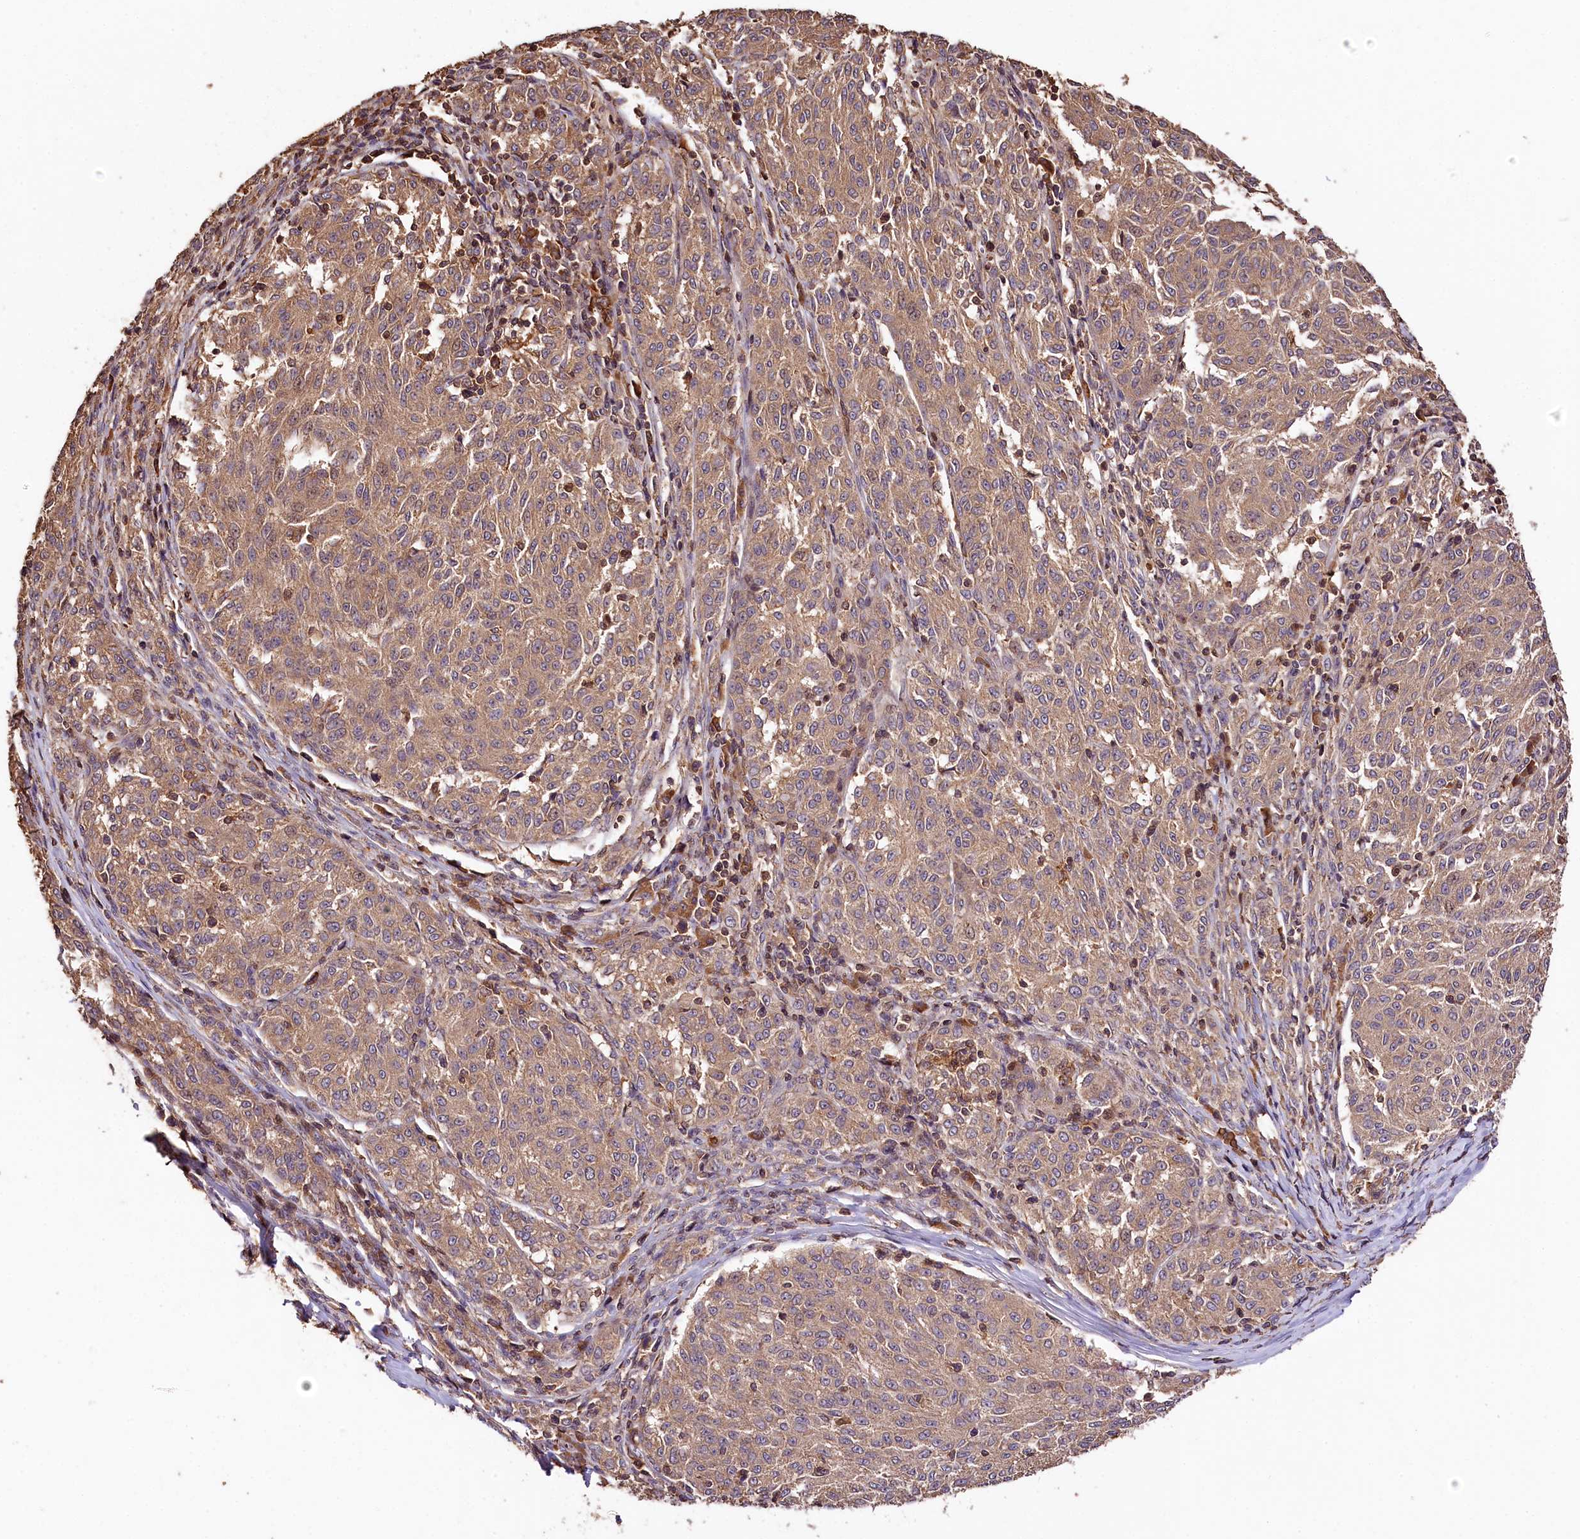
{"staining": {"intensity": "weak", "quantity": ">75%", "location": "cytoplasmic/membranous"}, "tissue": "melanoma", "cell_type": "Tumor cells", "image_type": "cancer", "snomed": [{"axis": "morphology", "description": "Malignant melanoma, NOS"}, {"axis": "topography", "description": "Skin"}], "caption": "DAB (3,3'-diaminobenzidine) immunohistochemical staining of human malignant melanoma demonstrates weak cytoplasmic/membranous protein expression in about >75% of tumor cells. (Stains: DAB (3,3'-diaminobenzidine) in brown, nuclei in blue, Microscopy: brightfield microscopy at high magnification).", "gene": "KPTN", "patient": {"sex": "female", "age": 72}}